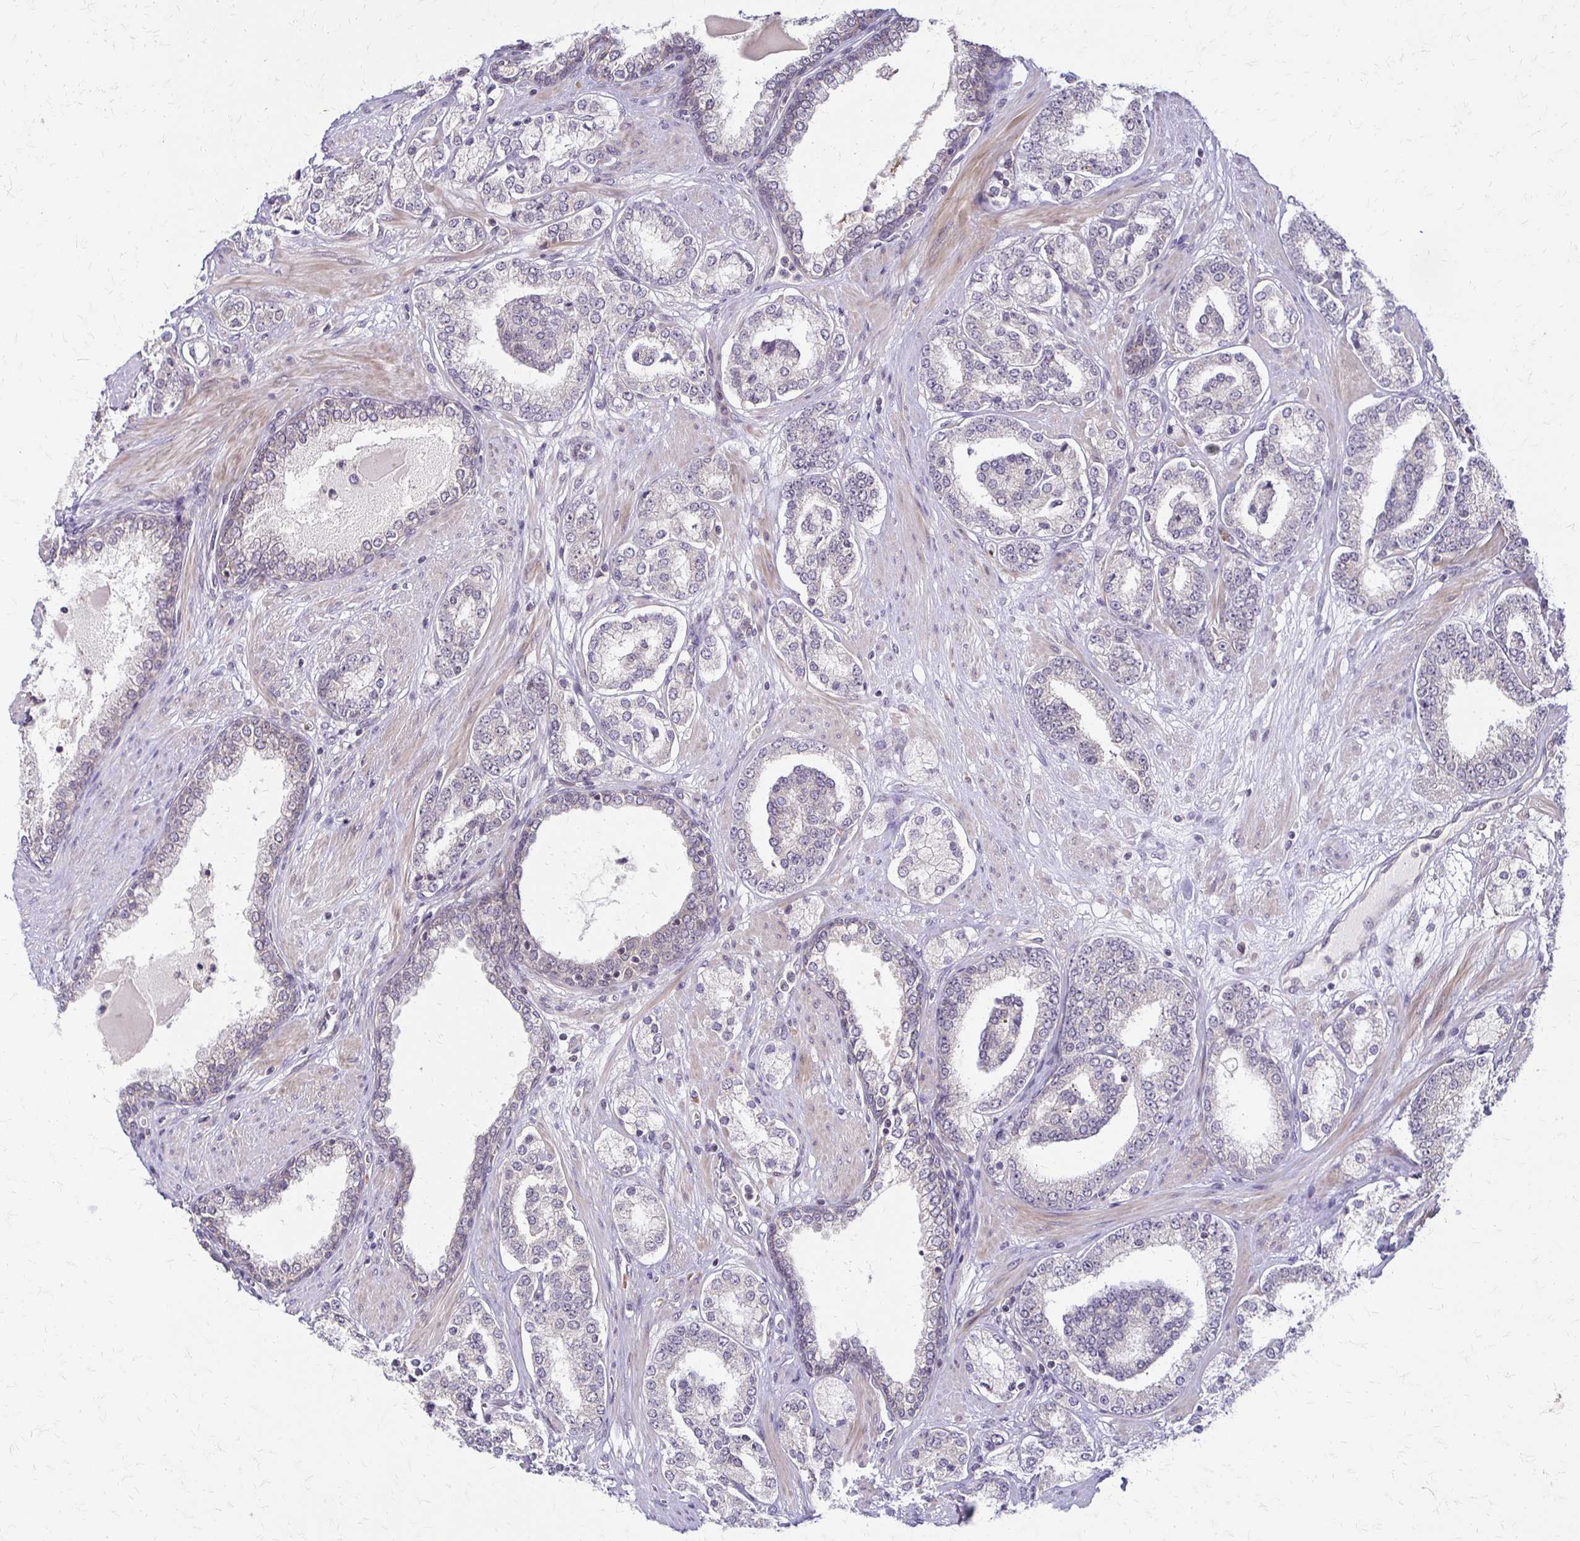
{"staining": {"intensity": "weak", "quantity": "25%-75%", "location": "cytoplasmic/membranous"}, "tissue": "prostate cancer", "cell_type": "Tumor cells", "image_type": "cancer", "snomed": [{"axis": "morphology", "description": "Adenocarcinoma, High grade"}, {"axis": "topography", "description": "Prostate"}], "caption": "This image exhibits IHC staining of prostate cancer (high-grade adenocarcinoma), with low weak cytoplasmic/membranous expression in about 25%-75% of tumor cells.", "gene": "TRIR", "patient": {"sex": "male", "age": 62}}